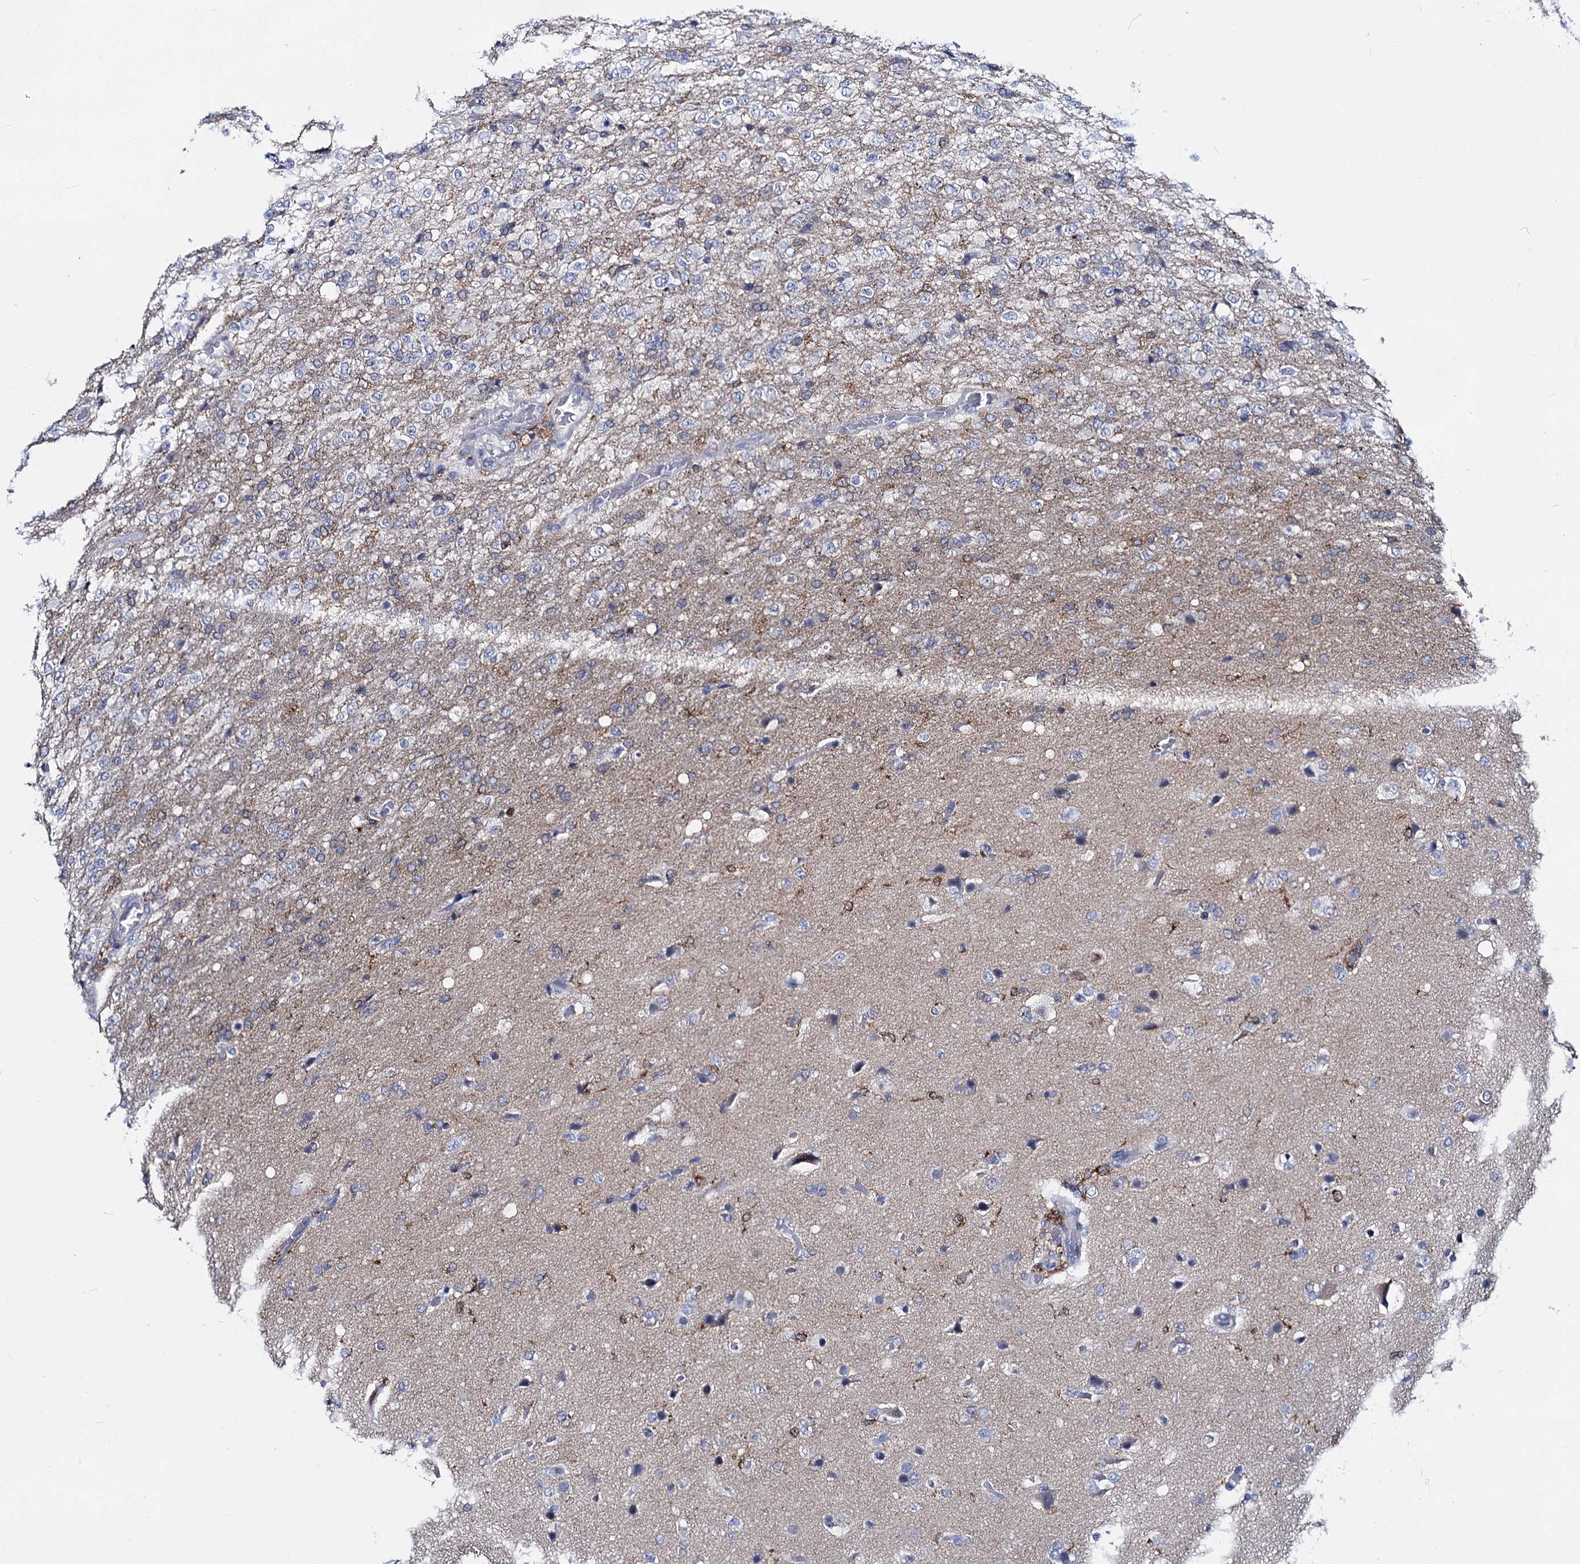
{"staining": {"intensity": "negative", "quantity": "none", "location": "none"}, "tissue": "glioma", "cell_type": "Tumor cells", "image_type": "cancer", "snomed": [{"axis": "morphology", "description": "Glioma, malignant, High grade"}, {"axis": "topography", "description": "Brain"}], "caption": "A photomicrograph of glioma stained for a protein reveals no brown staining in tumor cells.", "gene": "RHOG", "patient": {"sex": "female", "age": 74}}